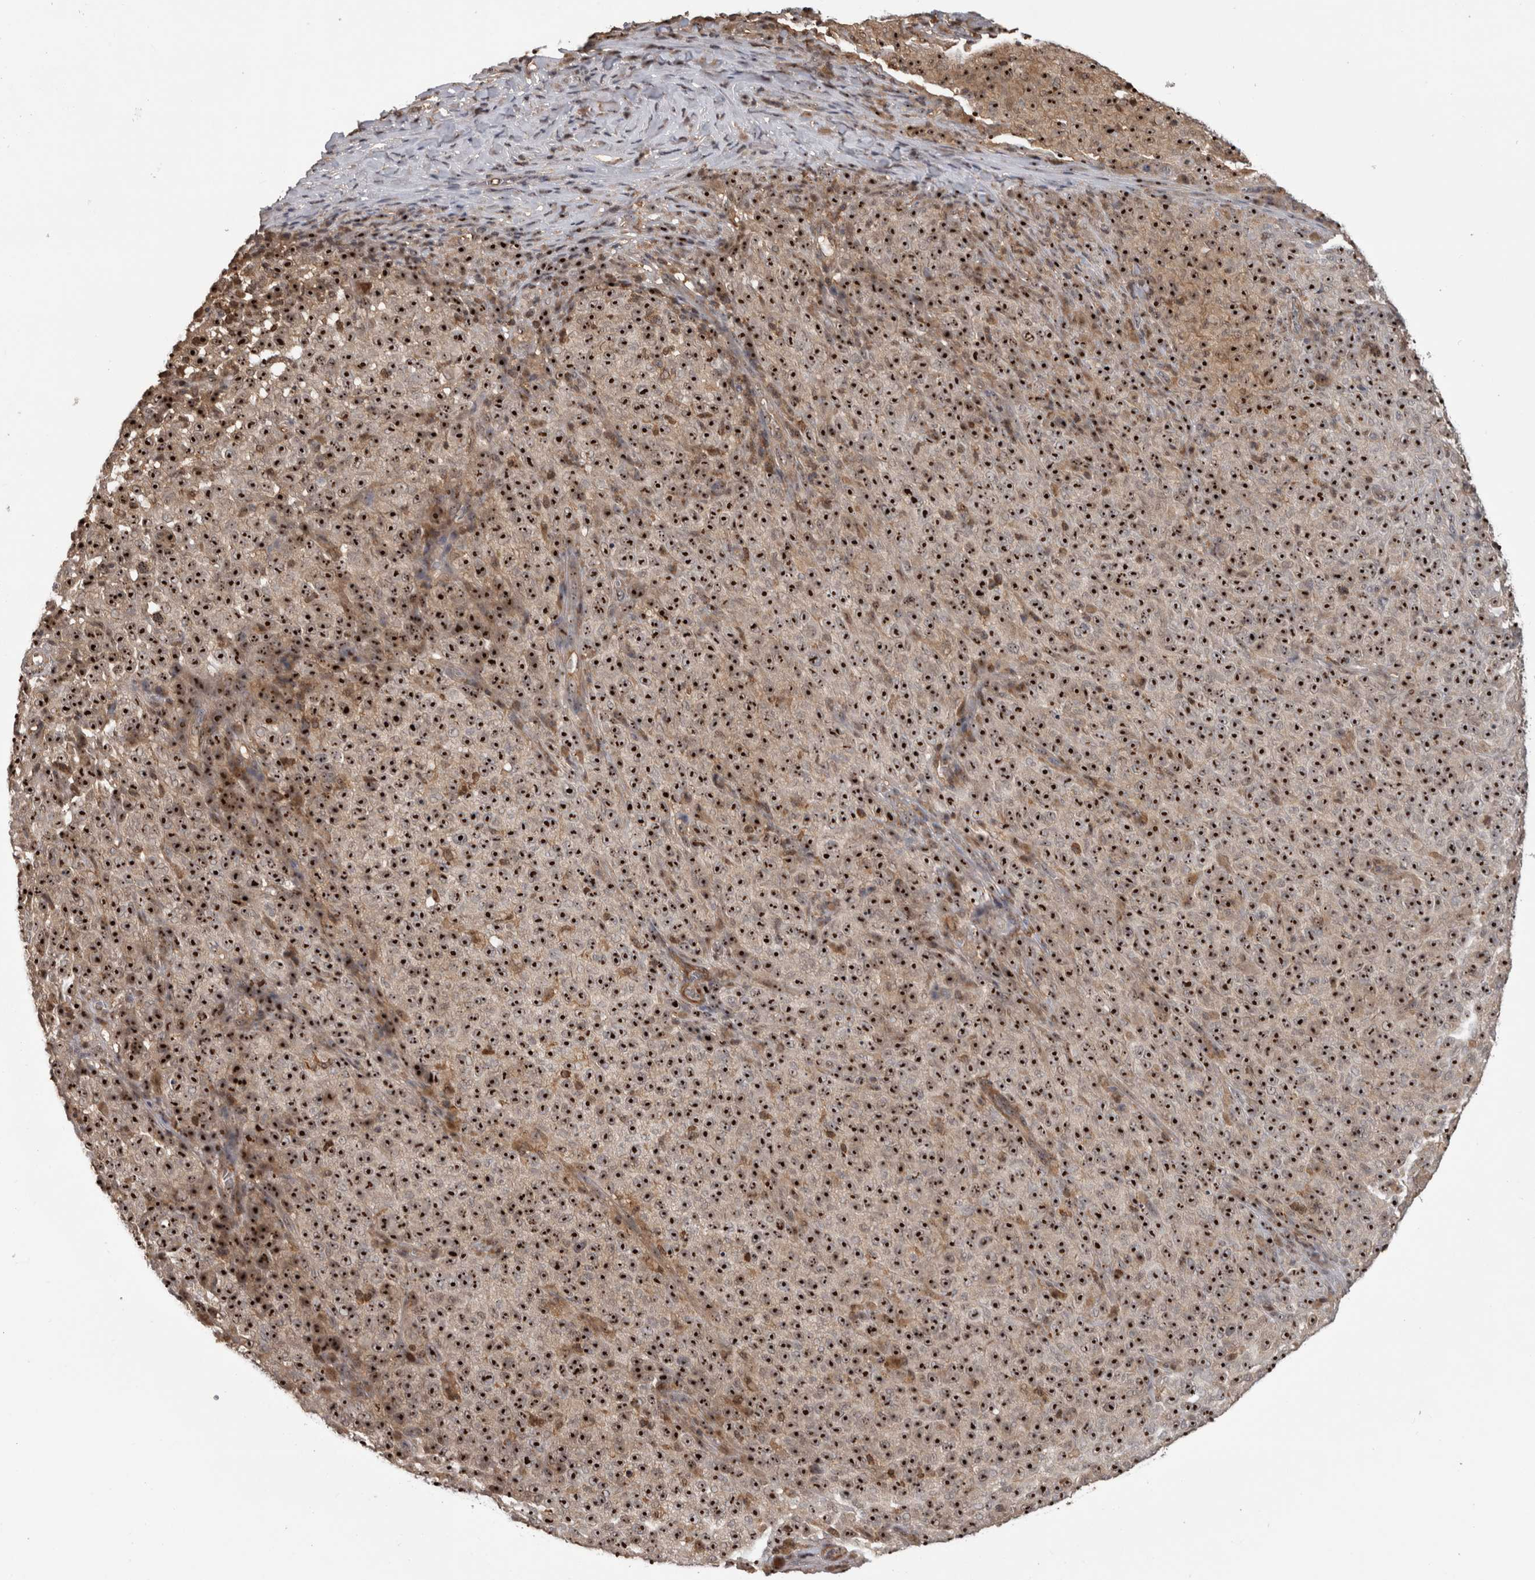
{"staining": {"intensity": "strong", "quantity": ">75%", "location": "nuclear"}, "tissue": "melanoma", "cell_type": "Tumor cells", "image_type": "cancer", "snomed": [{"axis": "morphology", "description": "Malignant melanoma, NOS"}, {"axis": "topography", "description": "Skin"}], "caption": "An immunohistochemistry histopathology image of tumor tissue is shown. Protein staining in brown shows strong nuclear positivity in malignant melanoma within tumor cells. (brown staining indicates protein expression, while blue staining denotes nuclei).", "gene": "TDRD7", "patient": {"sex": "female", "age": 82}}